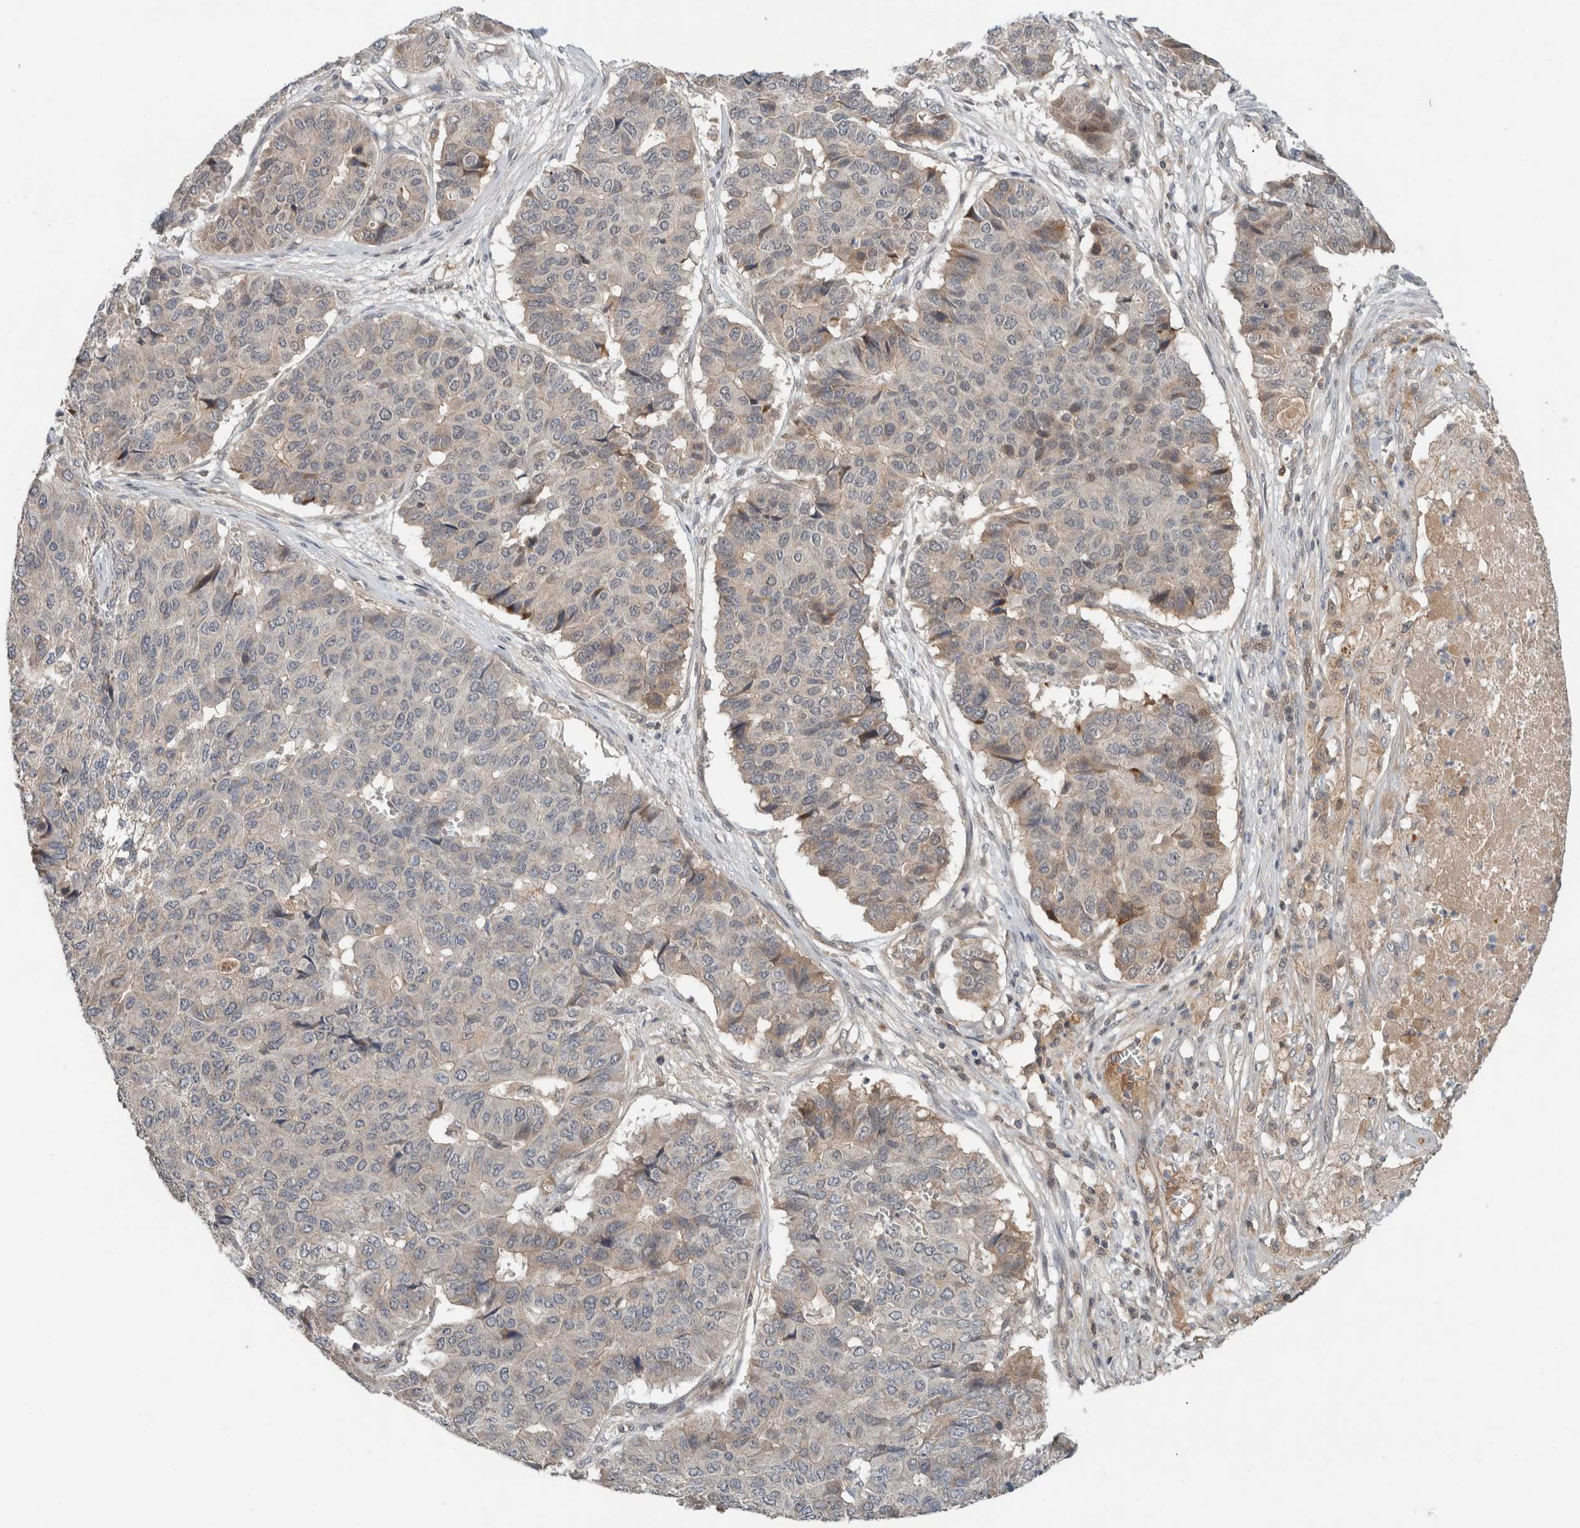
{"staining": {"intensity": "weak", "quantity": "<25%", "location": "cytoplasmic/membranous"}, "tissue": "pancreatic cancer", "cell_type": "Tumor cells", "image_type": "cancer", "snomed": [{"axis": "morphology", "description": "Adenocarcinoma, NOS"}, {"axis": "topography", "description": "Pancreas"}], "caption": "Tumor cells show no significant protein expression in pancreatic adenocarcinoma. The staining was performed using DAB (3,3'-diaminobenzidine) to visualize the protein expression in brown, while the nuclei were stained in blue with hematoxylin (Magnification: 20x).", "gene": "ARMC7", "patient": {"sex": "male", "age": 50}}